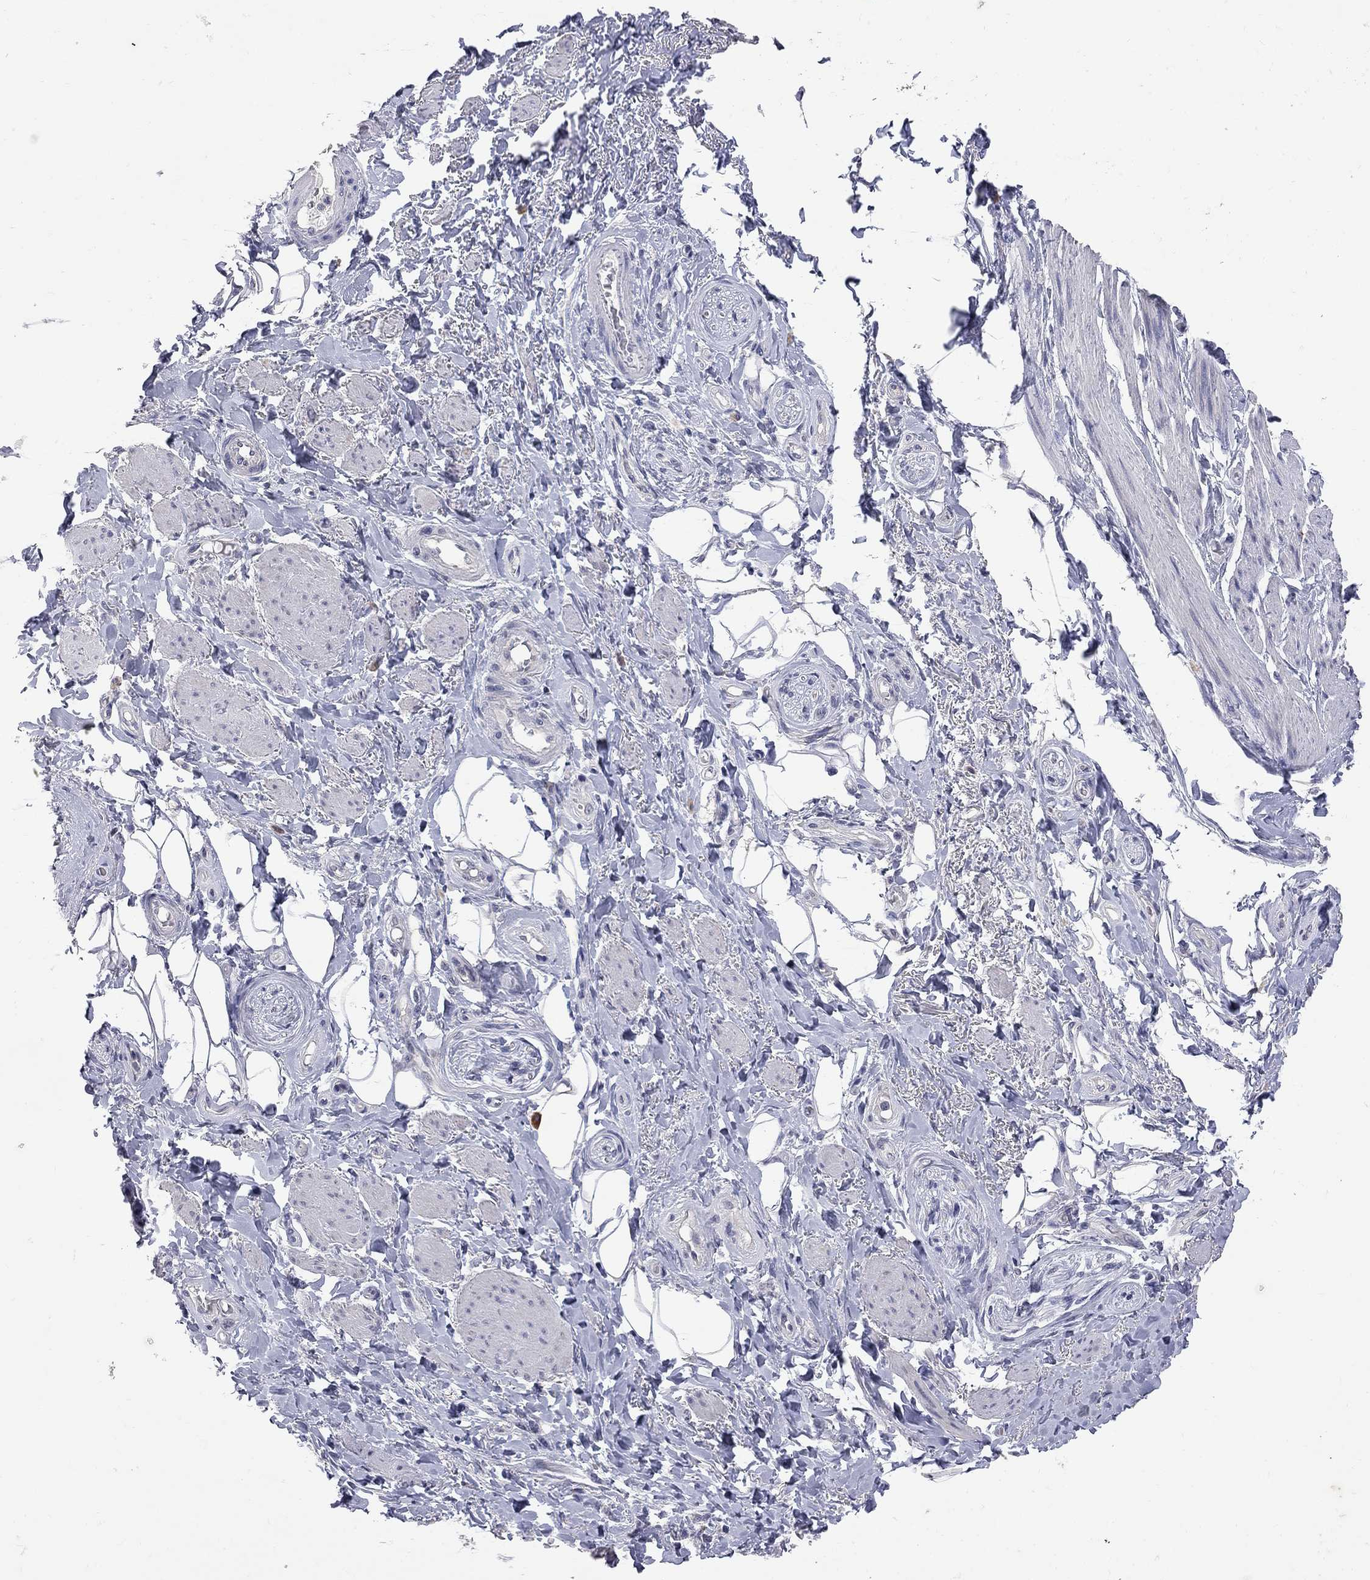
{"staining": {"intensity": "negative", "quantity": "none", "location": "none"}, "tissue": "adipose tissue", "cell_type": "Adipocytes", "image_type": "normal", "snomed": [{"axis": "morphology", "description": "Normal tissue, NOS"}, {"axis": "topography", "description": "Skeletal muscle"}, {"axis": "topography", "description": "Anal"}, {"axis": "topography", "description": "Peripheral nerve tissue"}], "caption": "DAB (3,3'-diaminobenzidine) immunohistochemical staining of benign human adipose tissue displays no significant staining in adipocytes. (DAB (3,3'-diaminobenzidine) IHC, high magnification).", "gene": "NOS2", "patient": {"sex": "male", "age": 53}}